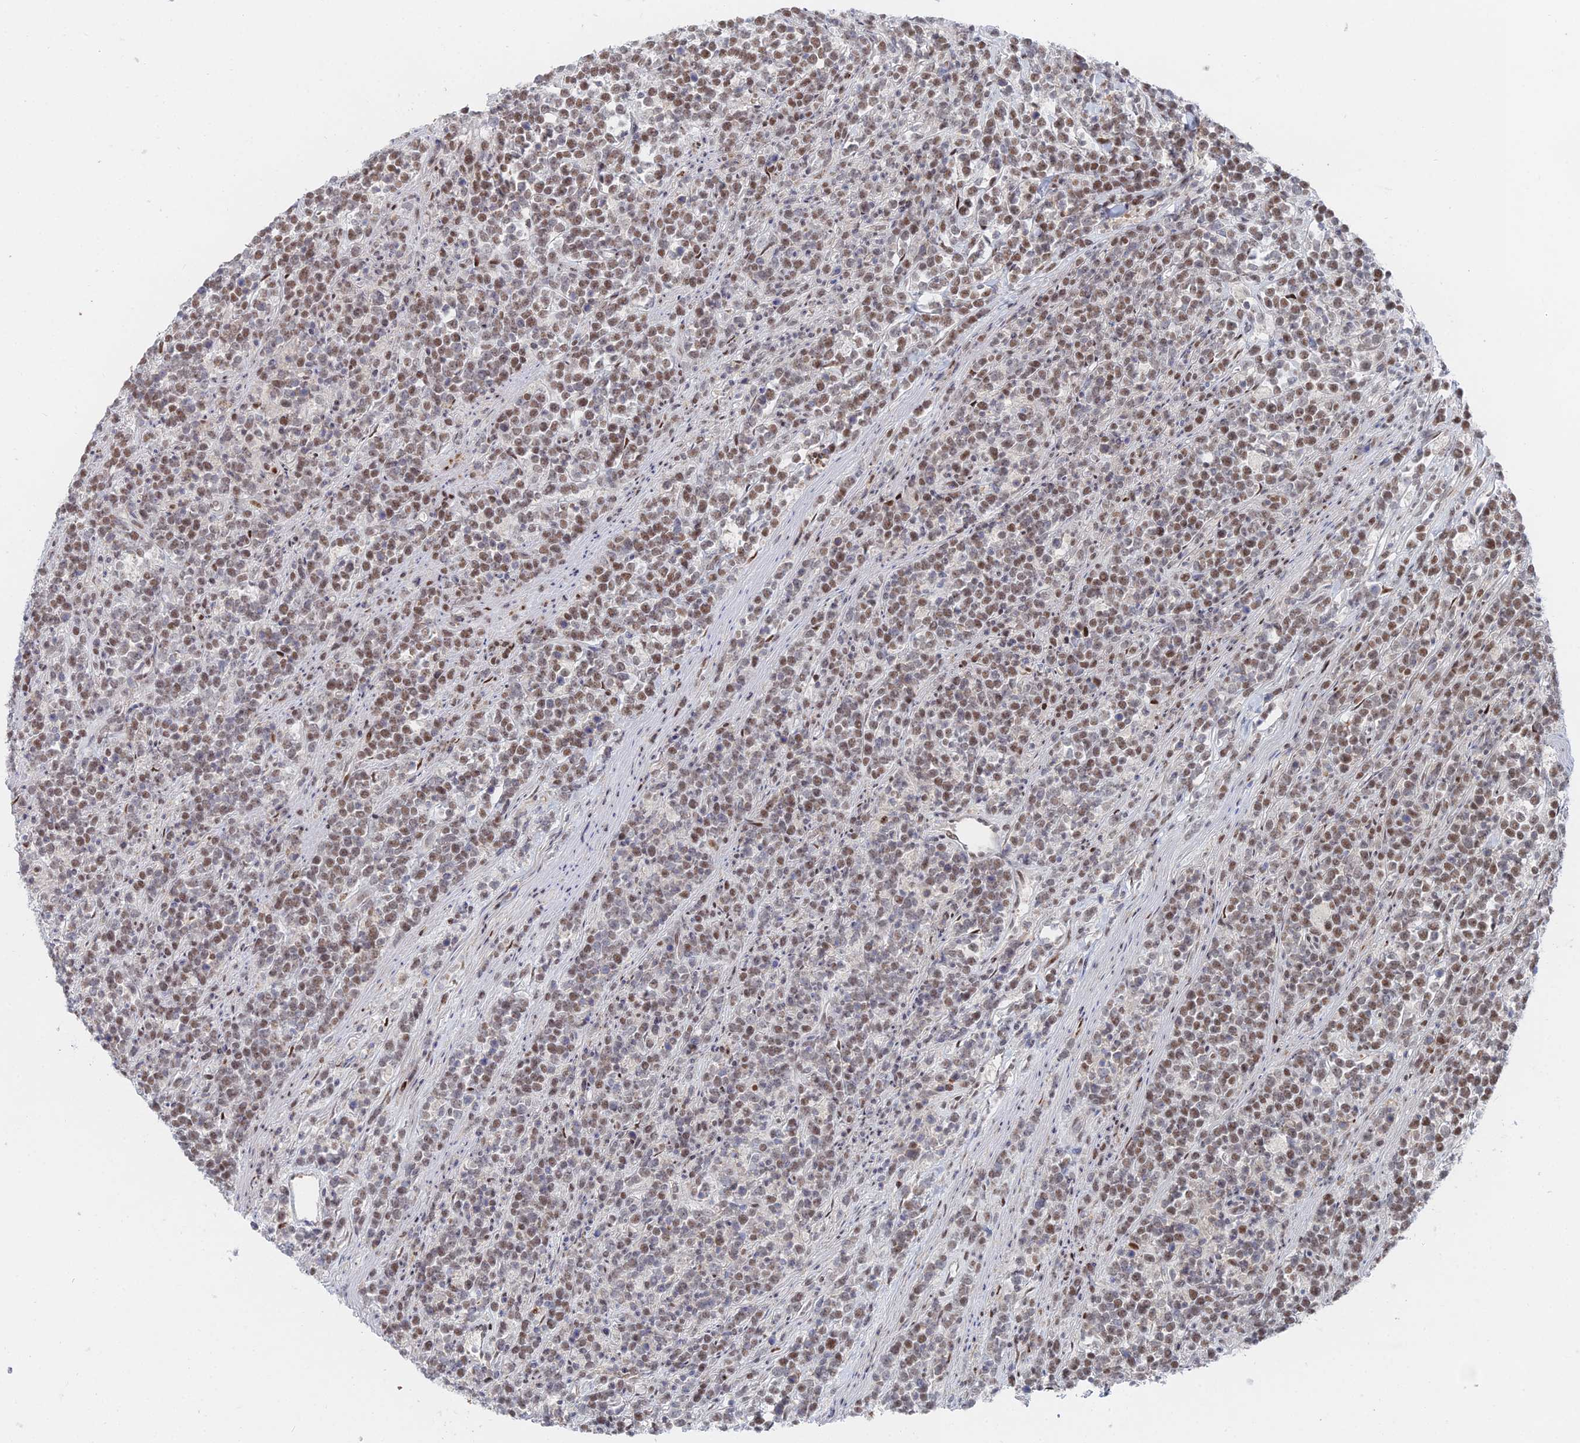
{"staining": {"intensity": "moderate", "quantity": ">75%", "location": "nuclear"}, "tissue": "lymphoma", "cell_type": "Tumor cells", "image_type": "cancer", "snomed": [{"axis": "morphology", "description": "Malignant lymphoma, non-Hodgkin's type, High grade"}, {"axis": "topography", "description": "Small intestine"}], "caption": "Immunohistochemical staining of human malignant lymphoma, non-Hodgkin's type (high-grade) reveals medium levels of moderate nuclear staining in about >75% of tumor cells. (brown staining indicates protein expression, while blue staining denotes nuclei).", "gene": "GSC2", "patient": {"sex": "male", "age": 8}}